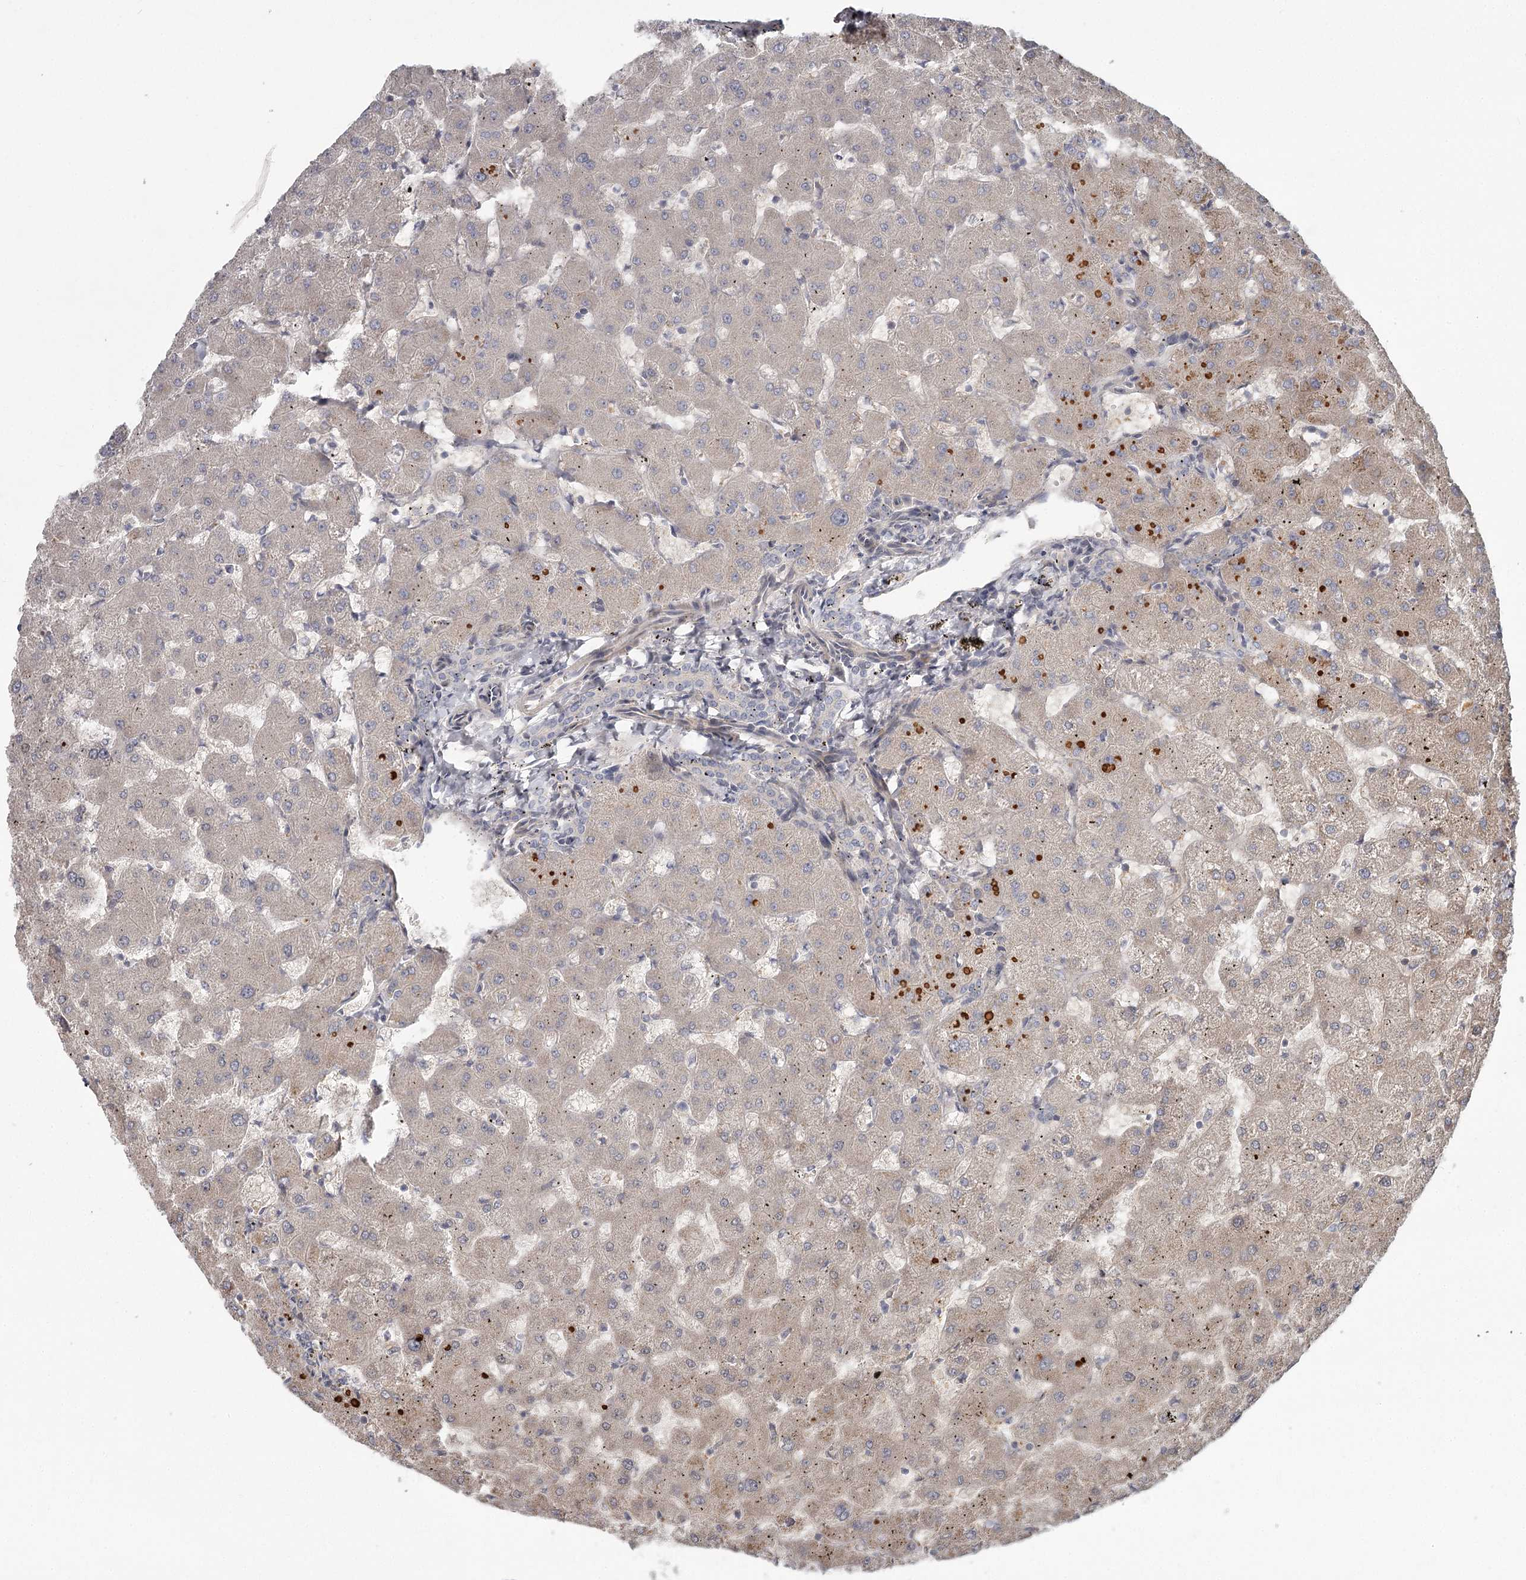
{"staining": {"intensity": "negative", "quantity": "none", "location": "none"}, "tissue": "liver", "cell_type": "Cholangiocytes", "image_type": "normal", "snomed": [{"axis": "morphology", "description": "Normal tissue, NOS"}, {"axis": "topography", "description": "Liver"}], "caption": "Immunohistochemical staining of normal liver shows no significant expression in cholangiocytes. (DAB (3,3'-diaminobenzidine) IHC, high magnification).", "gene": "DHRS9", "patient": {"sex": "female", "age": 63}}